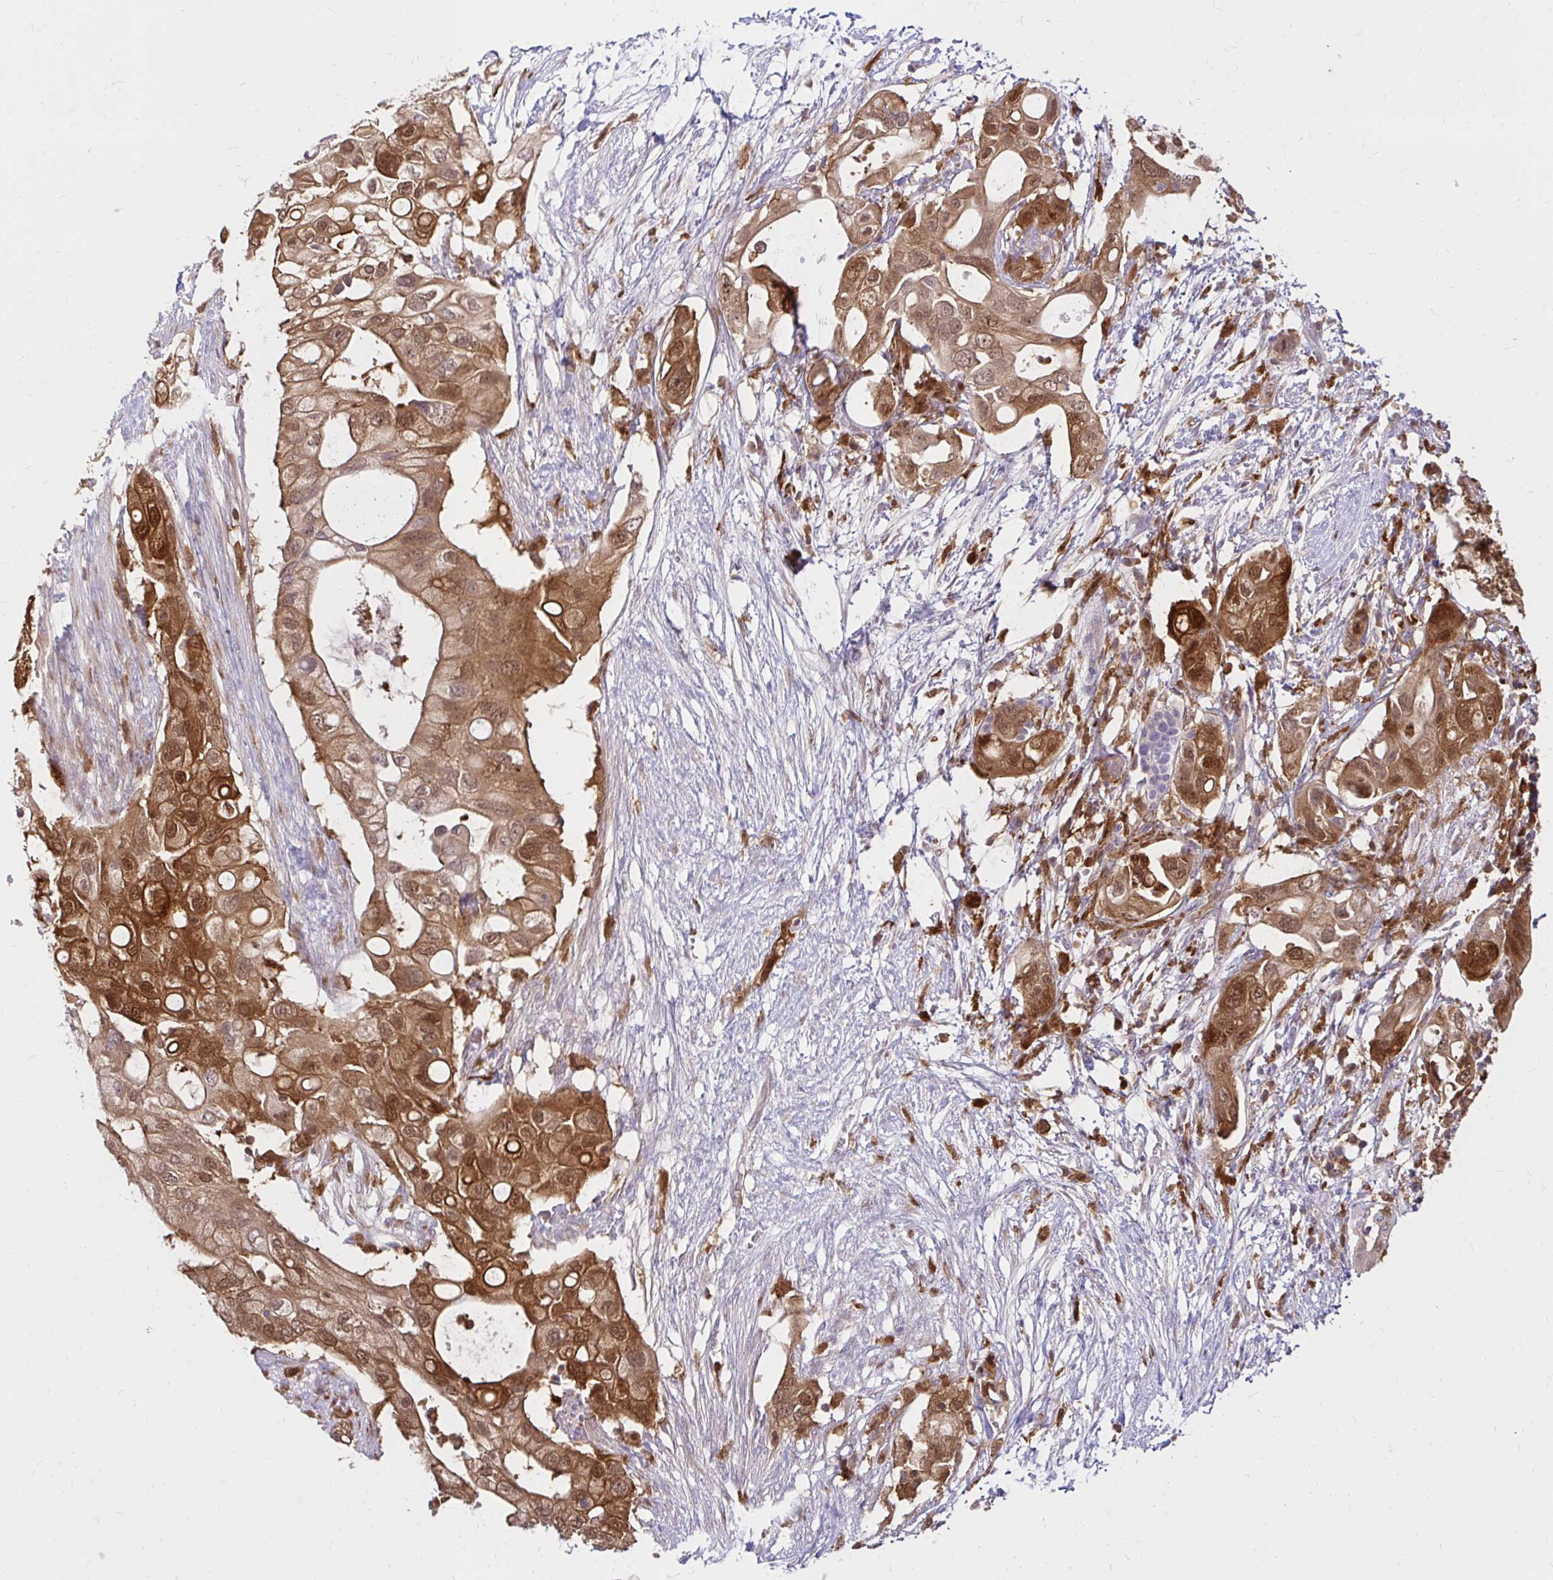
{"staining": {"intensity": "moderate", "quantity": ">75%", "location": "cytoplasmic/membranous,nuclear"}, "tissue": "pancreatic cancer", "cell_type": "Tumor cells", "image_type": "cancer", "snomed": [{"axis": "morphology", "description": "Adenocarcinoma, NOS"}, {"axis": "topography", "description": "Pancreas"}], "caption": "A histopathology image showing moderate cytoplasmic/membranous and nuclear expression in approximately >75% of tumor cells in adenocarcinoma (pancreatic), as visualized by brown immunohistochemical staining.", "gene": "PYCARD", "patient": {"sex": "female", "age": 72}}